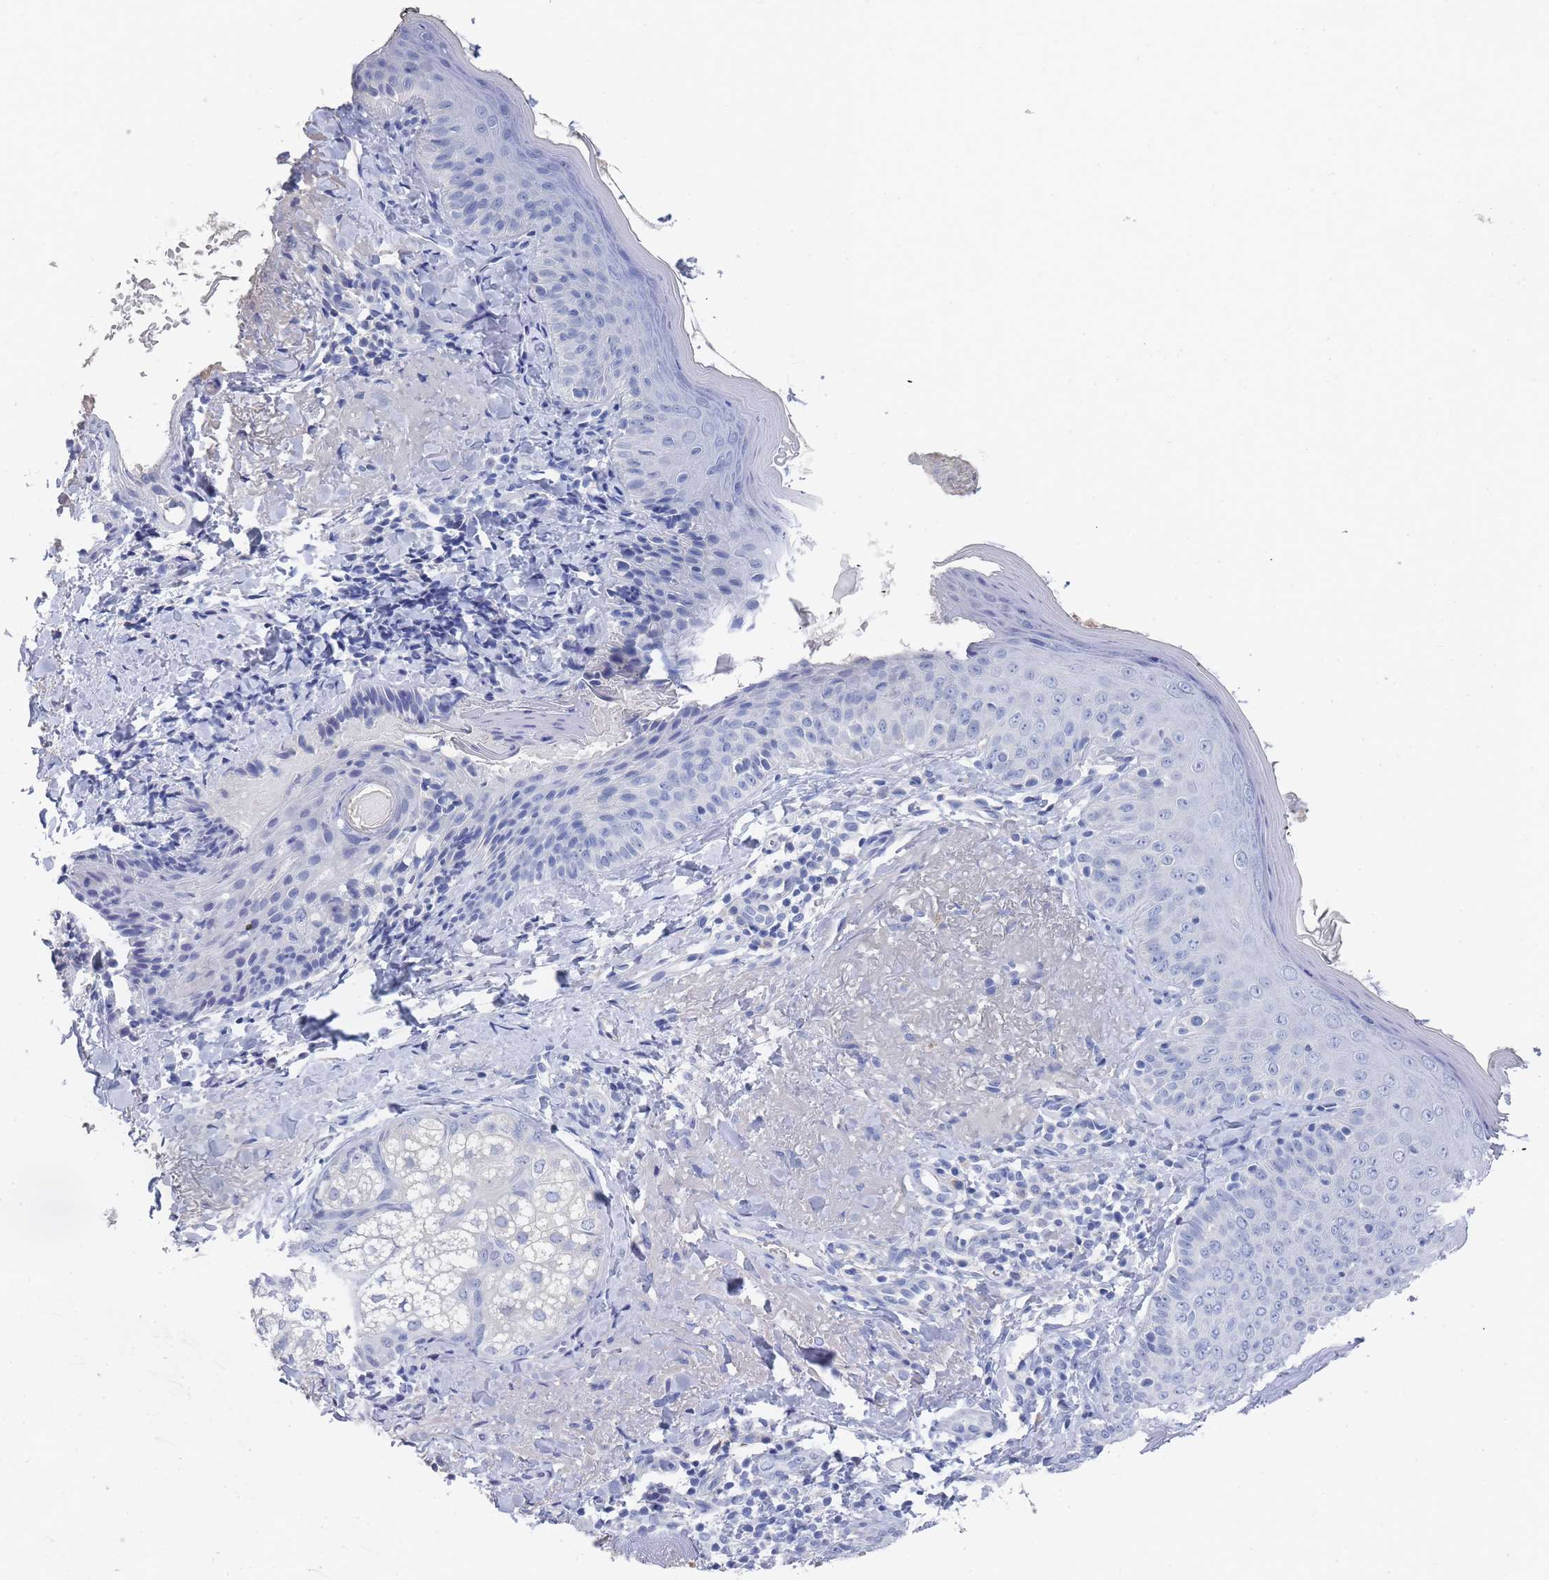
{"staining": {"intensity": "negative", "quantity": "none", "location": "none"}, "tissue": "skin", "cell_type": "Fibroblasts", "image_type": "normal", "snomed": [{"axis": "morphology", "description": "Normal tissue, NOS"}, {"axis": "topography", "description": "Skin"}], "caption": "Protein analysis of benign skin displays no significant expression in fibroblasts. (Stains: DAB IHC with hematoxylin counter stain, Microscopy: brightfield microscopy at high magnification).", "gene": "ACAD11", "patient": {"sex": "male", "age": 57}}